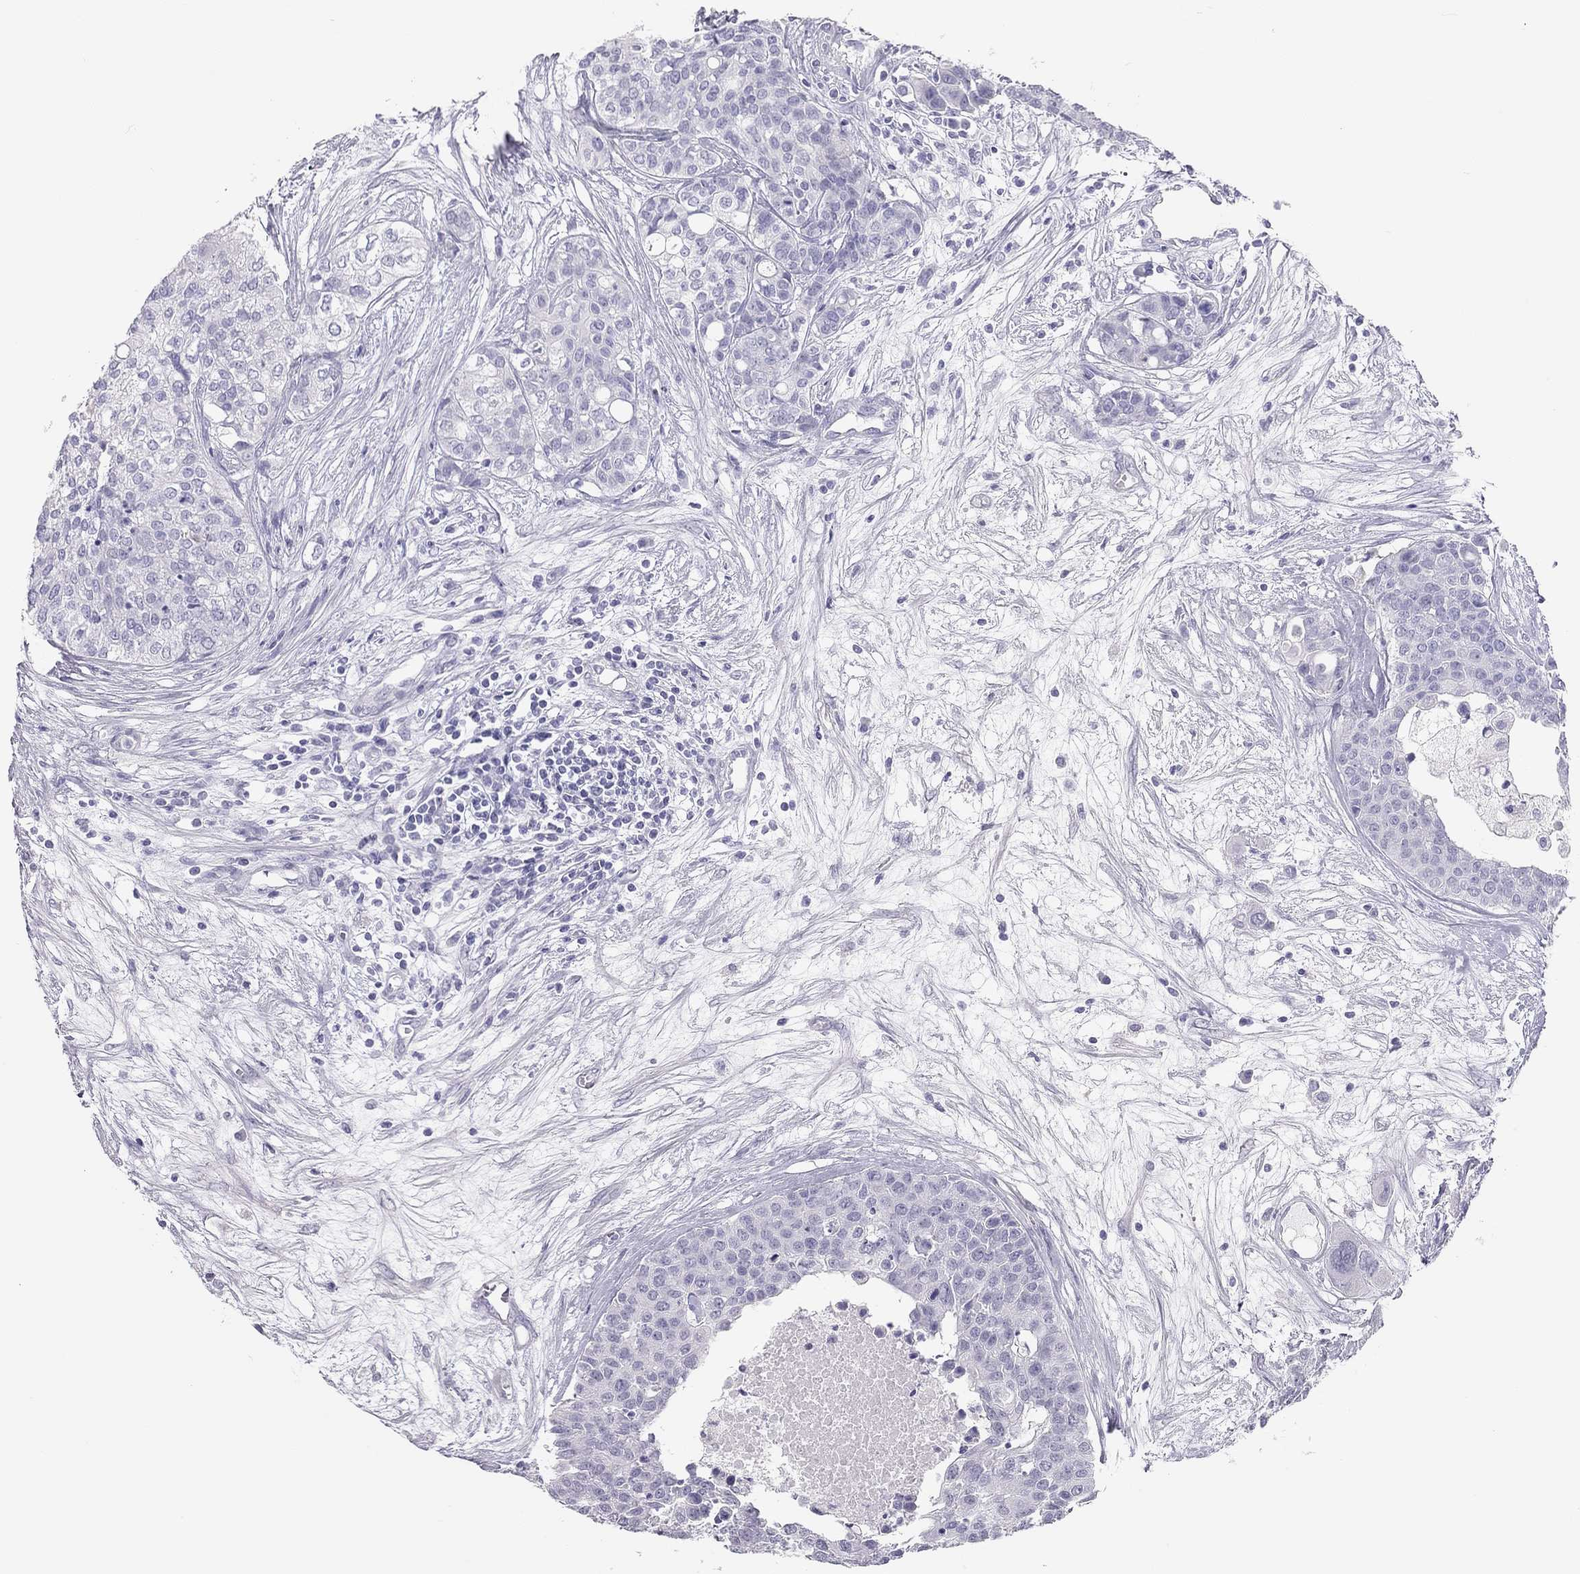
{"staining": {"intensity": "negative", "quantity": "none", "location": "none"}, "tissue": "carcinoid", "cell_type": "Tumor cells", "image_type": "cancer", "snomed": [{"axis": "morphology", "description": "Carcinoid, malignant, NOS"}, {"axis": "topography", "description": "Colon"}], "caption": "Tumor cells are negative for brown protein staining in malignant carcinoid.", "gene": "SPATA12", "patient": {"sex": "male", "age": 81}}